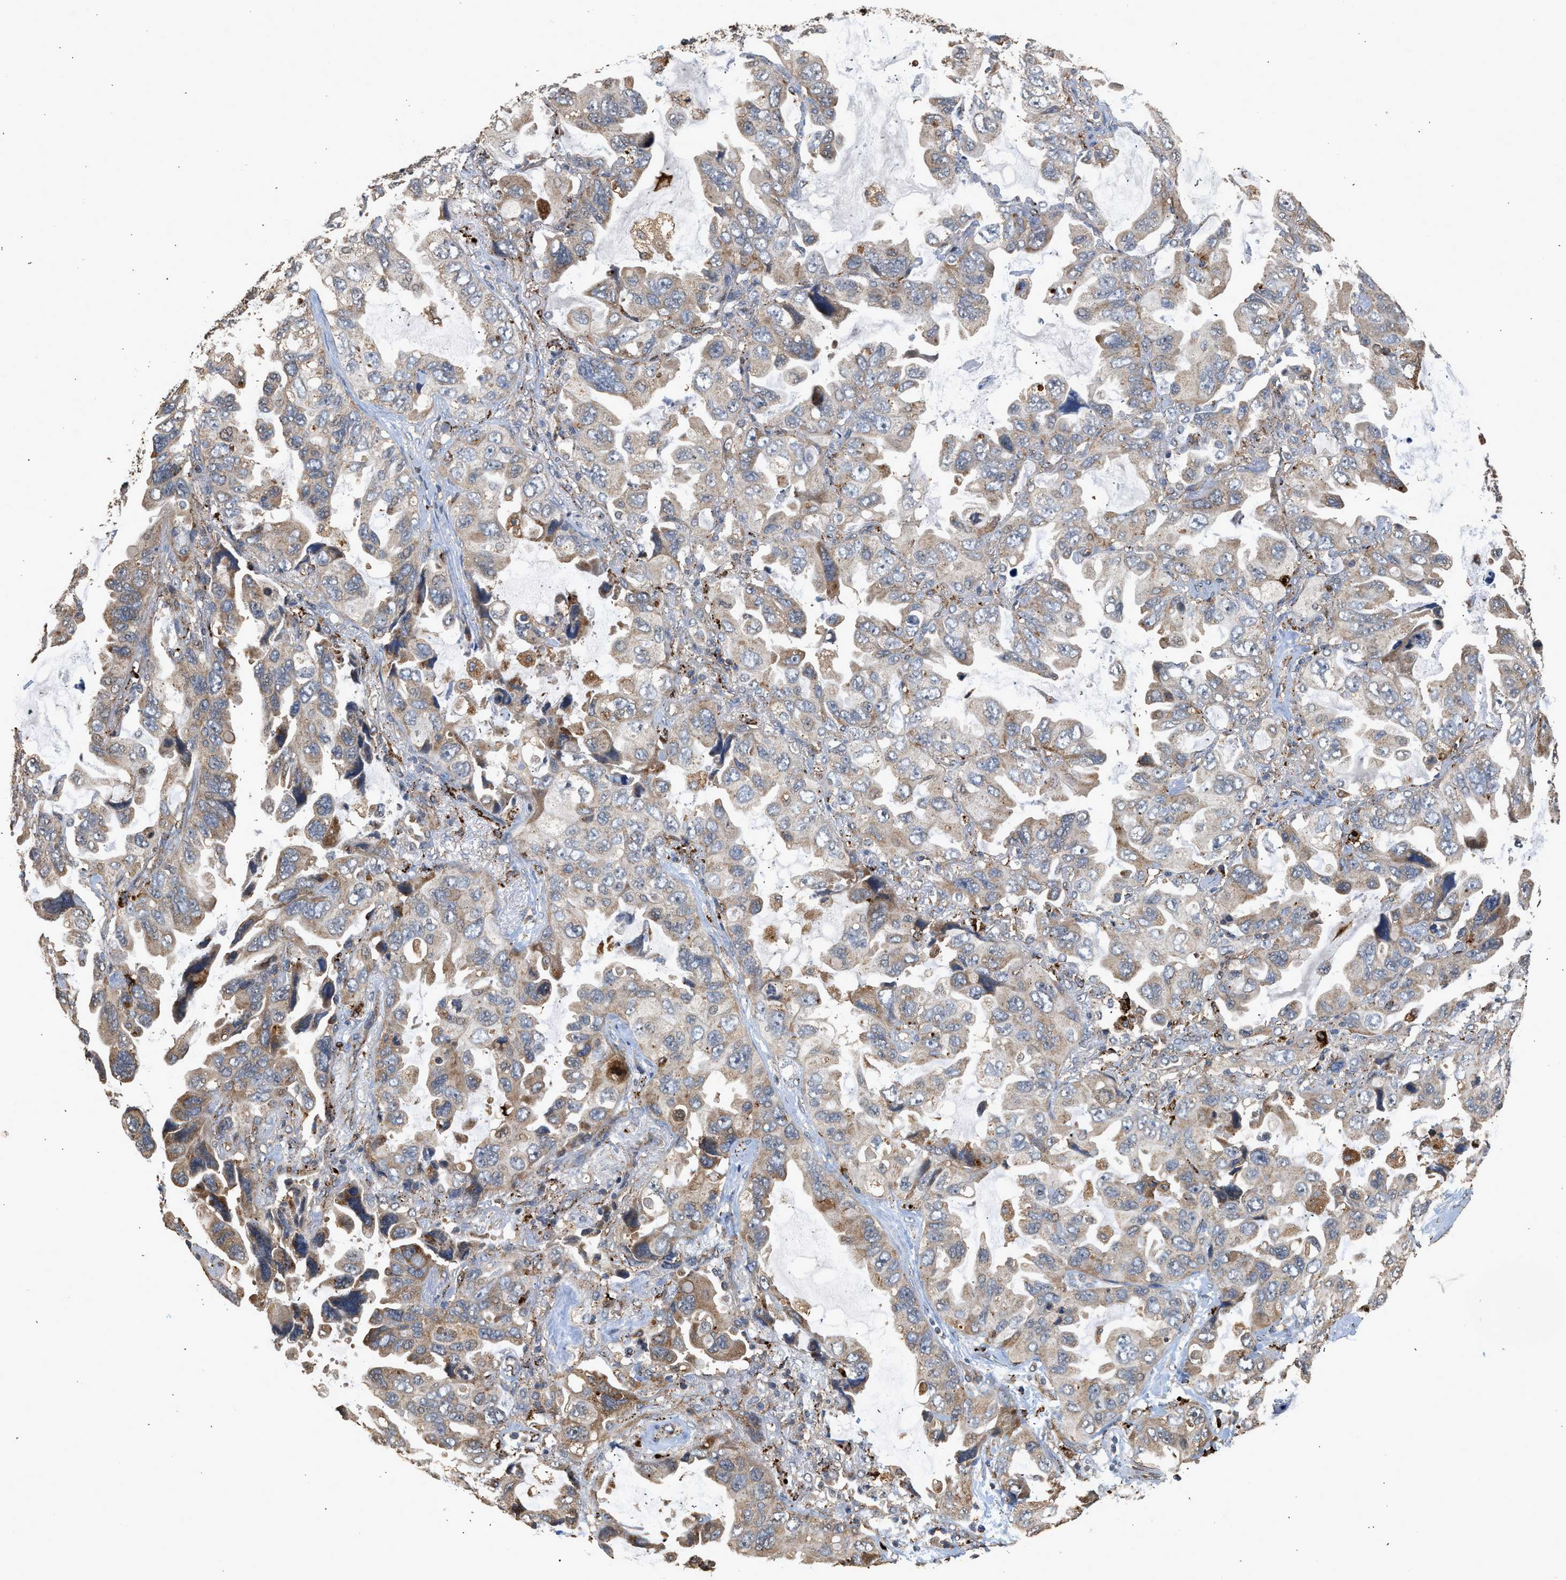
{"staining": {"intensity": "moderate", "quantity": "25%-75%", "location": "cytoplasmic/membranous"}, "tissue": "lung cancer", "cell_type": "Tumor cells", "image_type": "cancer", "snomed": [{"axis": "morphology", "description": "Squamous cell carcinoma, NOS"}, {"axis": "topography", "description": "Lung"}], "caption": "A high-resolution image shows IHC staining of squamous cell carcinoma (lung), which reveals moderate cytoplasmic/membranous expression in about 25%-75% of tumor cells.", "gene": "CTSV", "patient": {"sex": "female", "age": 73}}